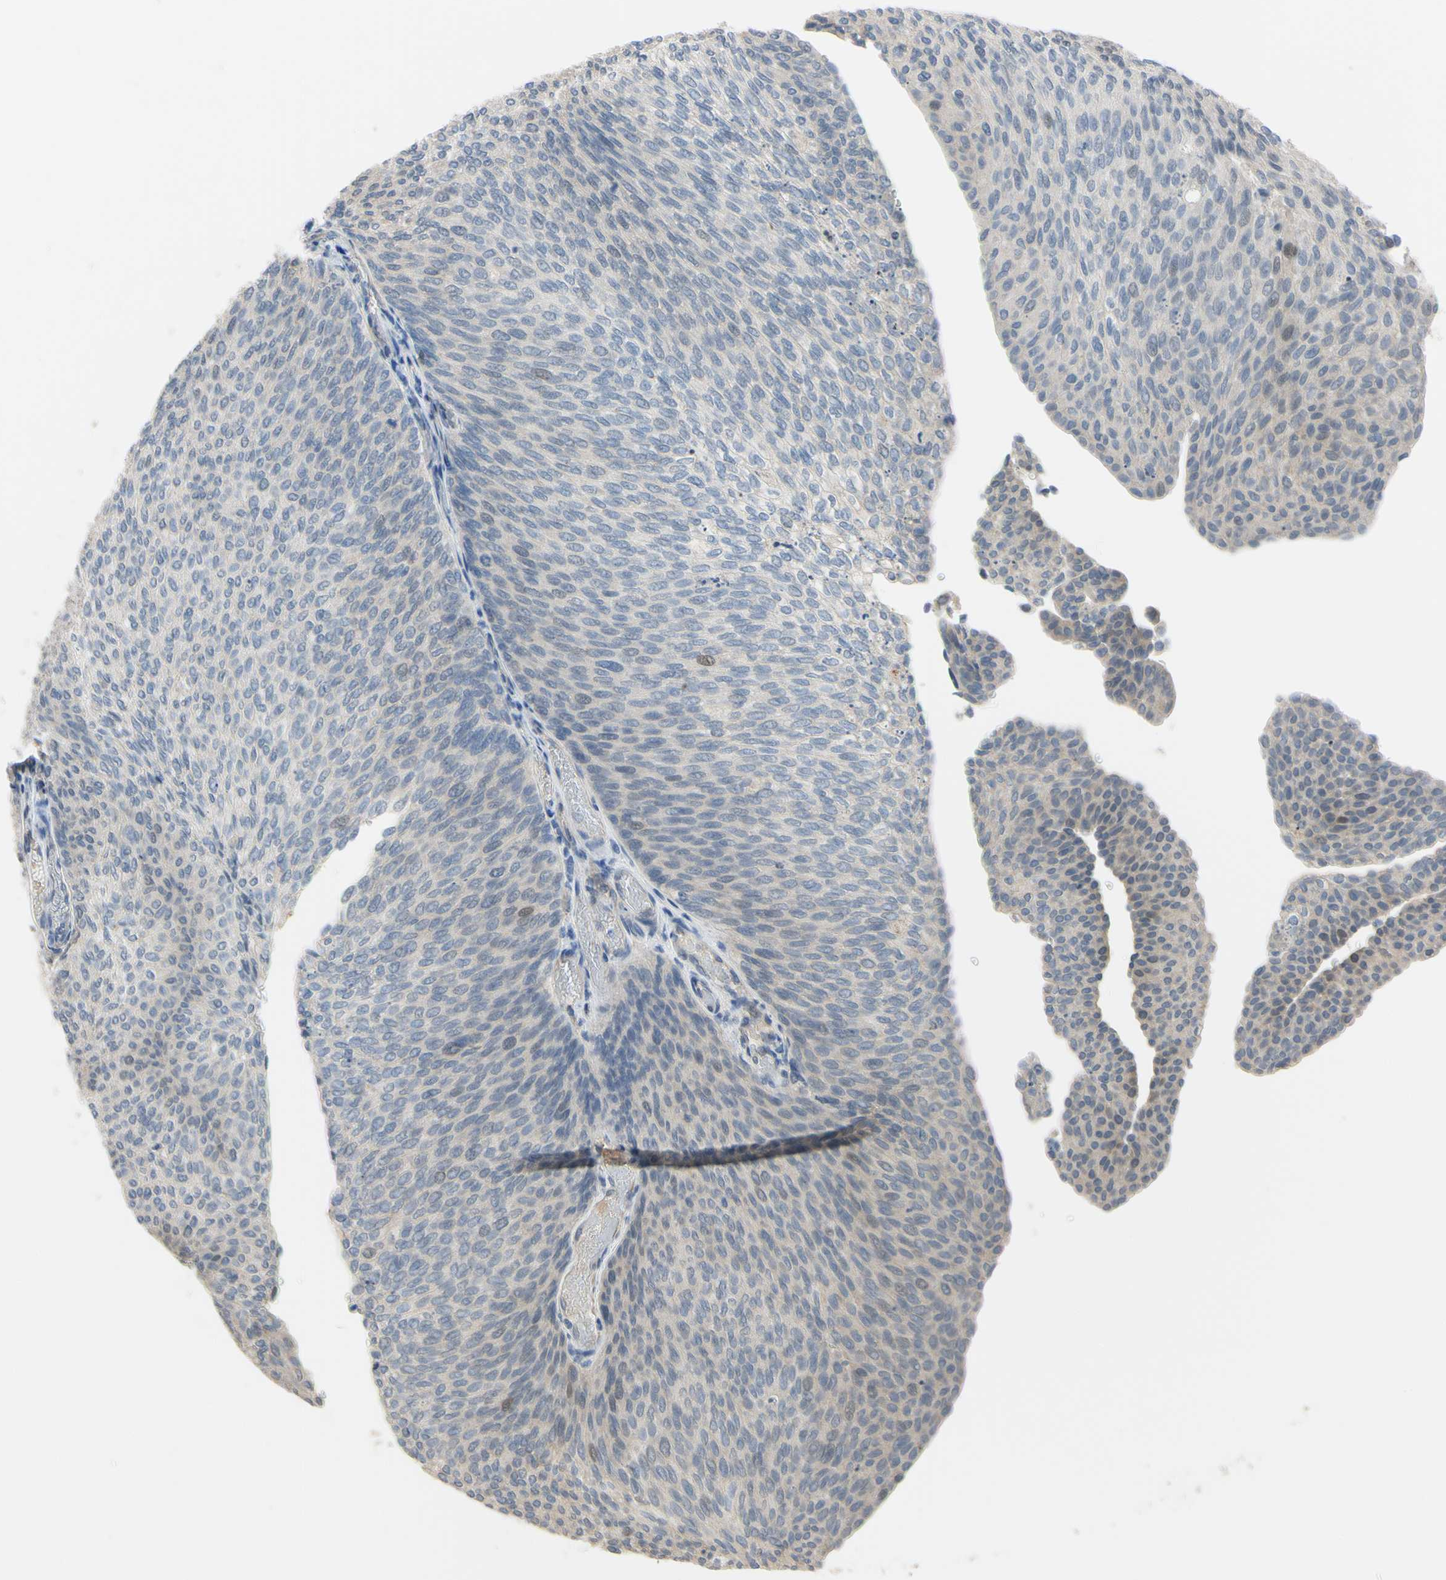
{"staining": {"intensity": "negative", "quantity": "none", "location": "none"}, "tissue": "urothelial cancer", "cell_type": "Tumor cells", "image_type": "cancer", "snomed": [{"axis": "morphology", "description": "Urothelial carcinoma, Low grade"}, {"axis": "topography", "description": "Urinary bladder"}], "caption": "High power microscopy micrograph of an IHC image of urothelial carcinoma (low-grade), revealing no significant staining in tumor cells.", "gene": "LHX9", "patient": {"sex": "female", "age": 79}}